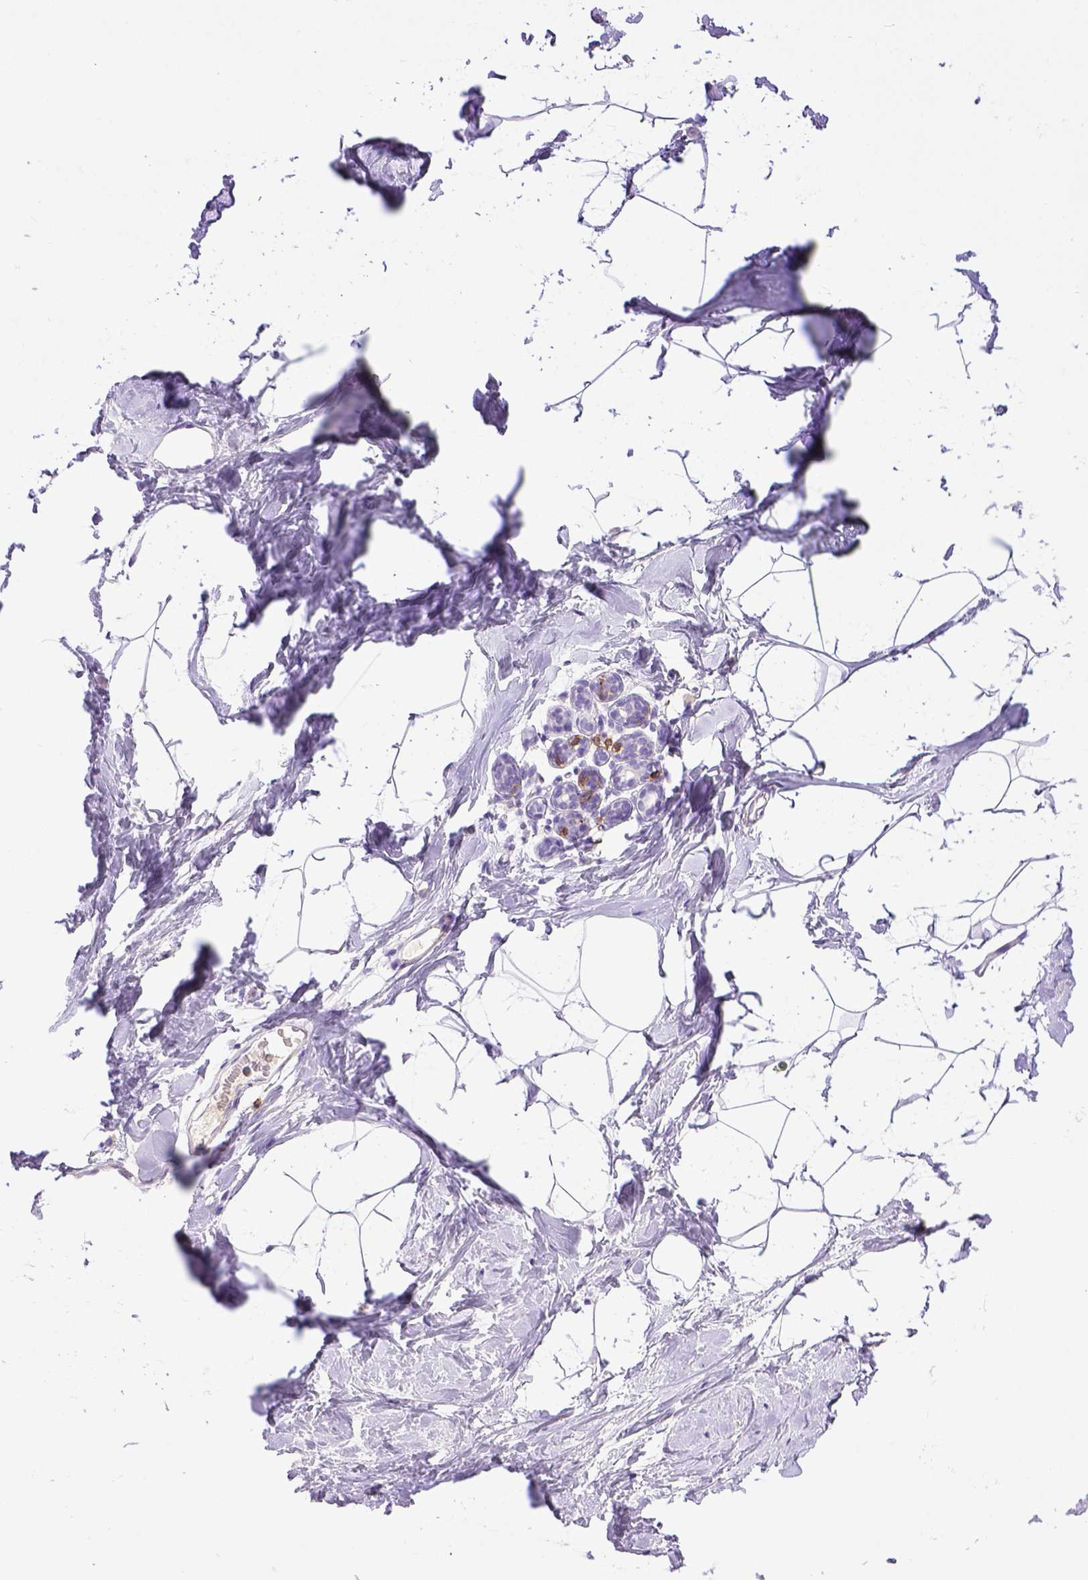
{"staining": {"intensity": "negative", "quantity": "none", "location": "none"}, "tissue": "breast", "cell_type": "Adipocytes", "image_type": "normal", "snomed": [{"axis": "morphology", "description": "Normal tissue, NOS"}, {"axis": "topography", "description": "Breast"}], "caption": "DAB immunohistochemical staining of normal breast displays no significant staining in adipocytes.", "gene": "CD3E", "patient": {"sex": "female", "age": 32}}